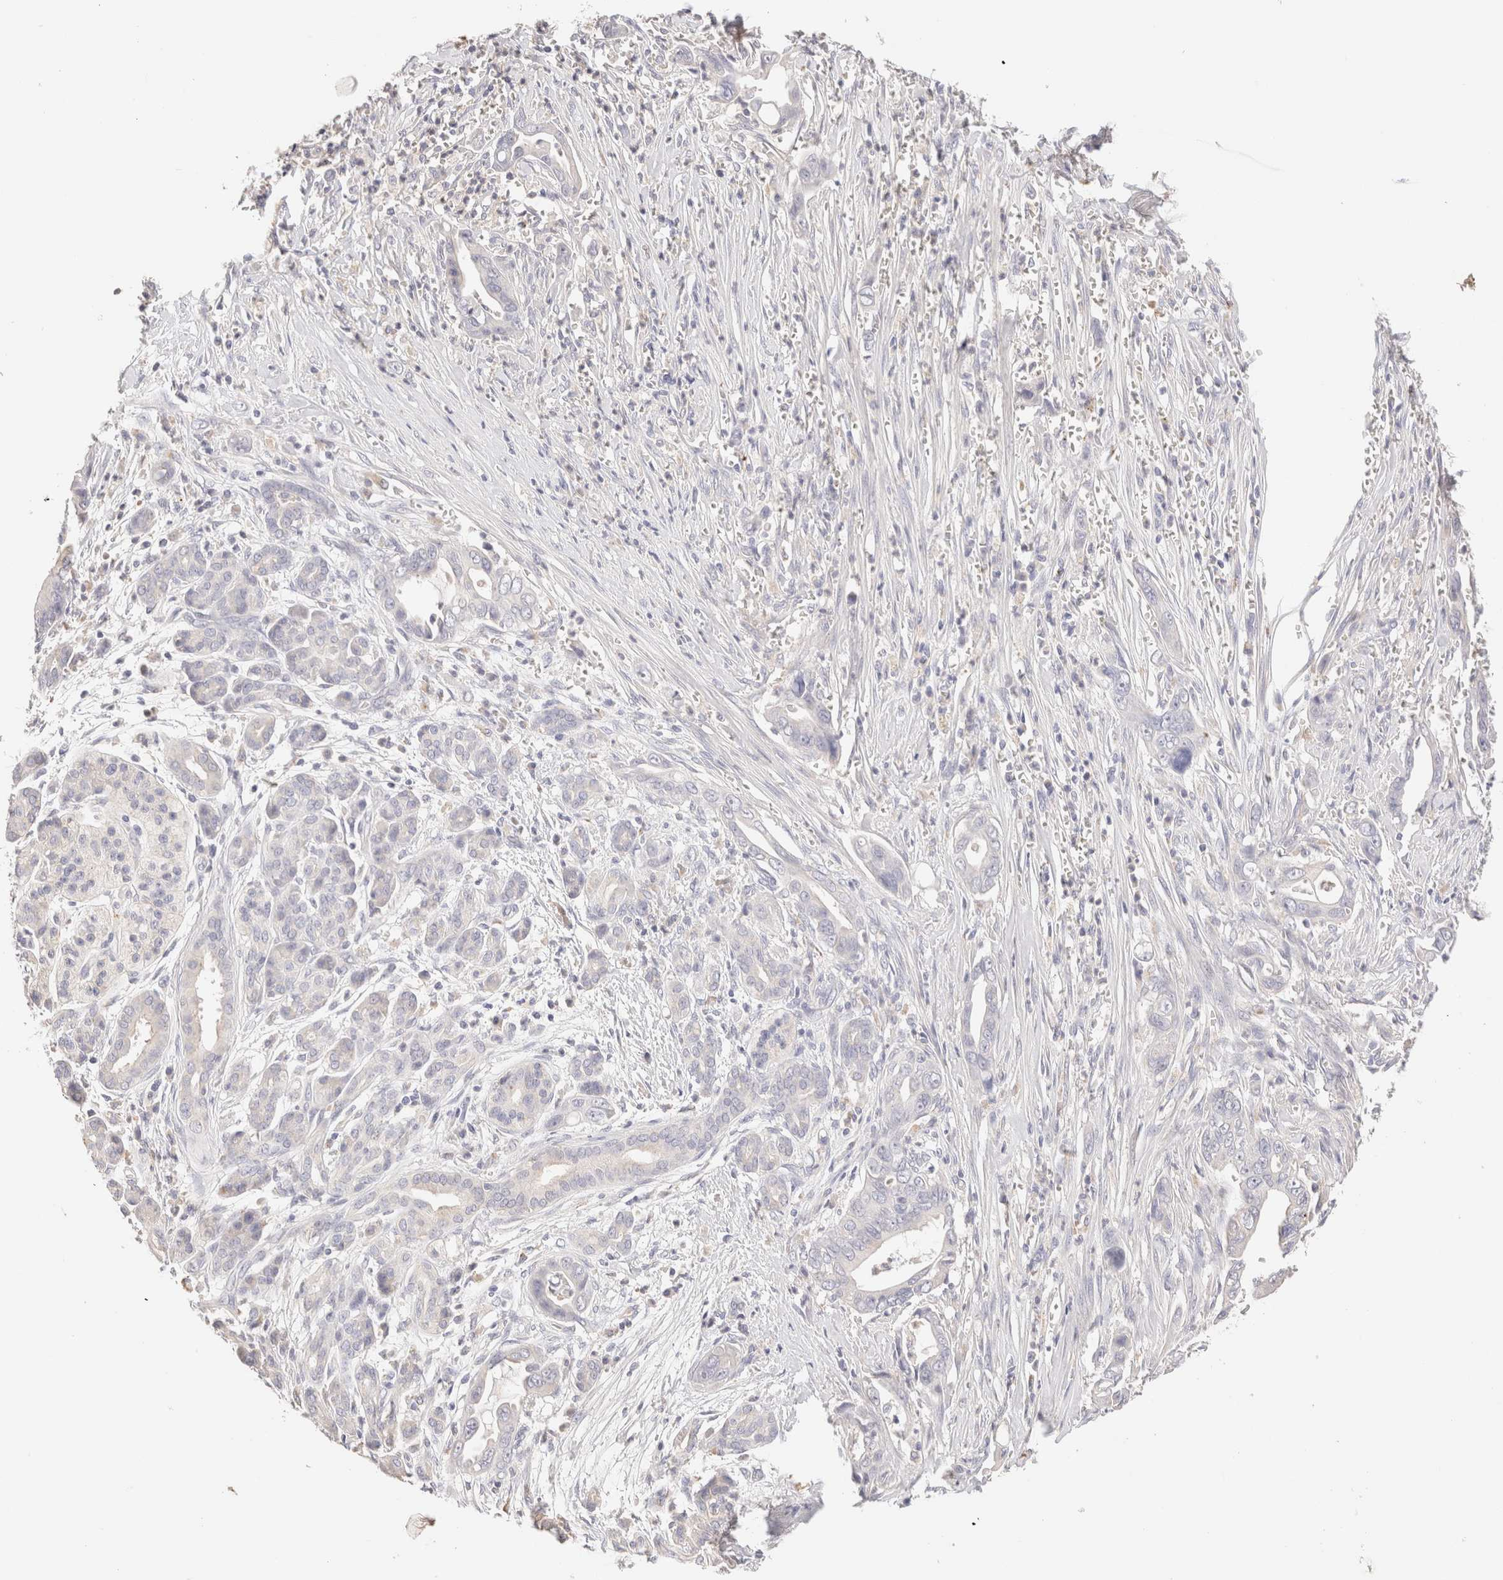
{"staining": {"intensity": "negative", "quantity": "none", "location": "none"}, "tissue": "pancreatic cancer", "cell_type": "Tumor cells", "image_type": "cancer", "snomed": [{"axis": "morphology", "description": "Adenocarcinoma, NOS"}, {"axis": "topography", "description": "Pancreas"}], "caption": "A high-resolution micrograph shows immunohistochemistry (IHC) staining of pancreatic cancer (adenocarcinoma), which reveals no significant positivity in tumor cells.", "gene": "SCGB2A2", "patient": {"sex": "male", "age": 59}}